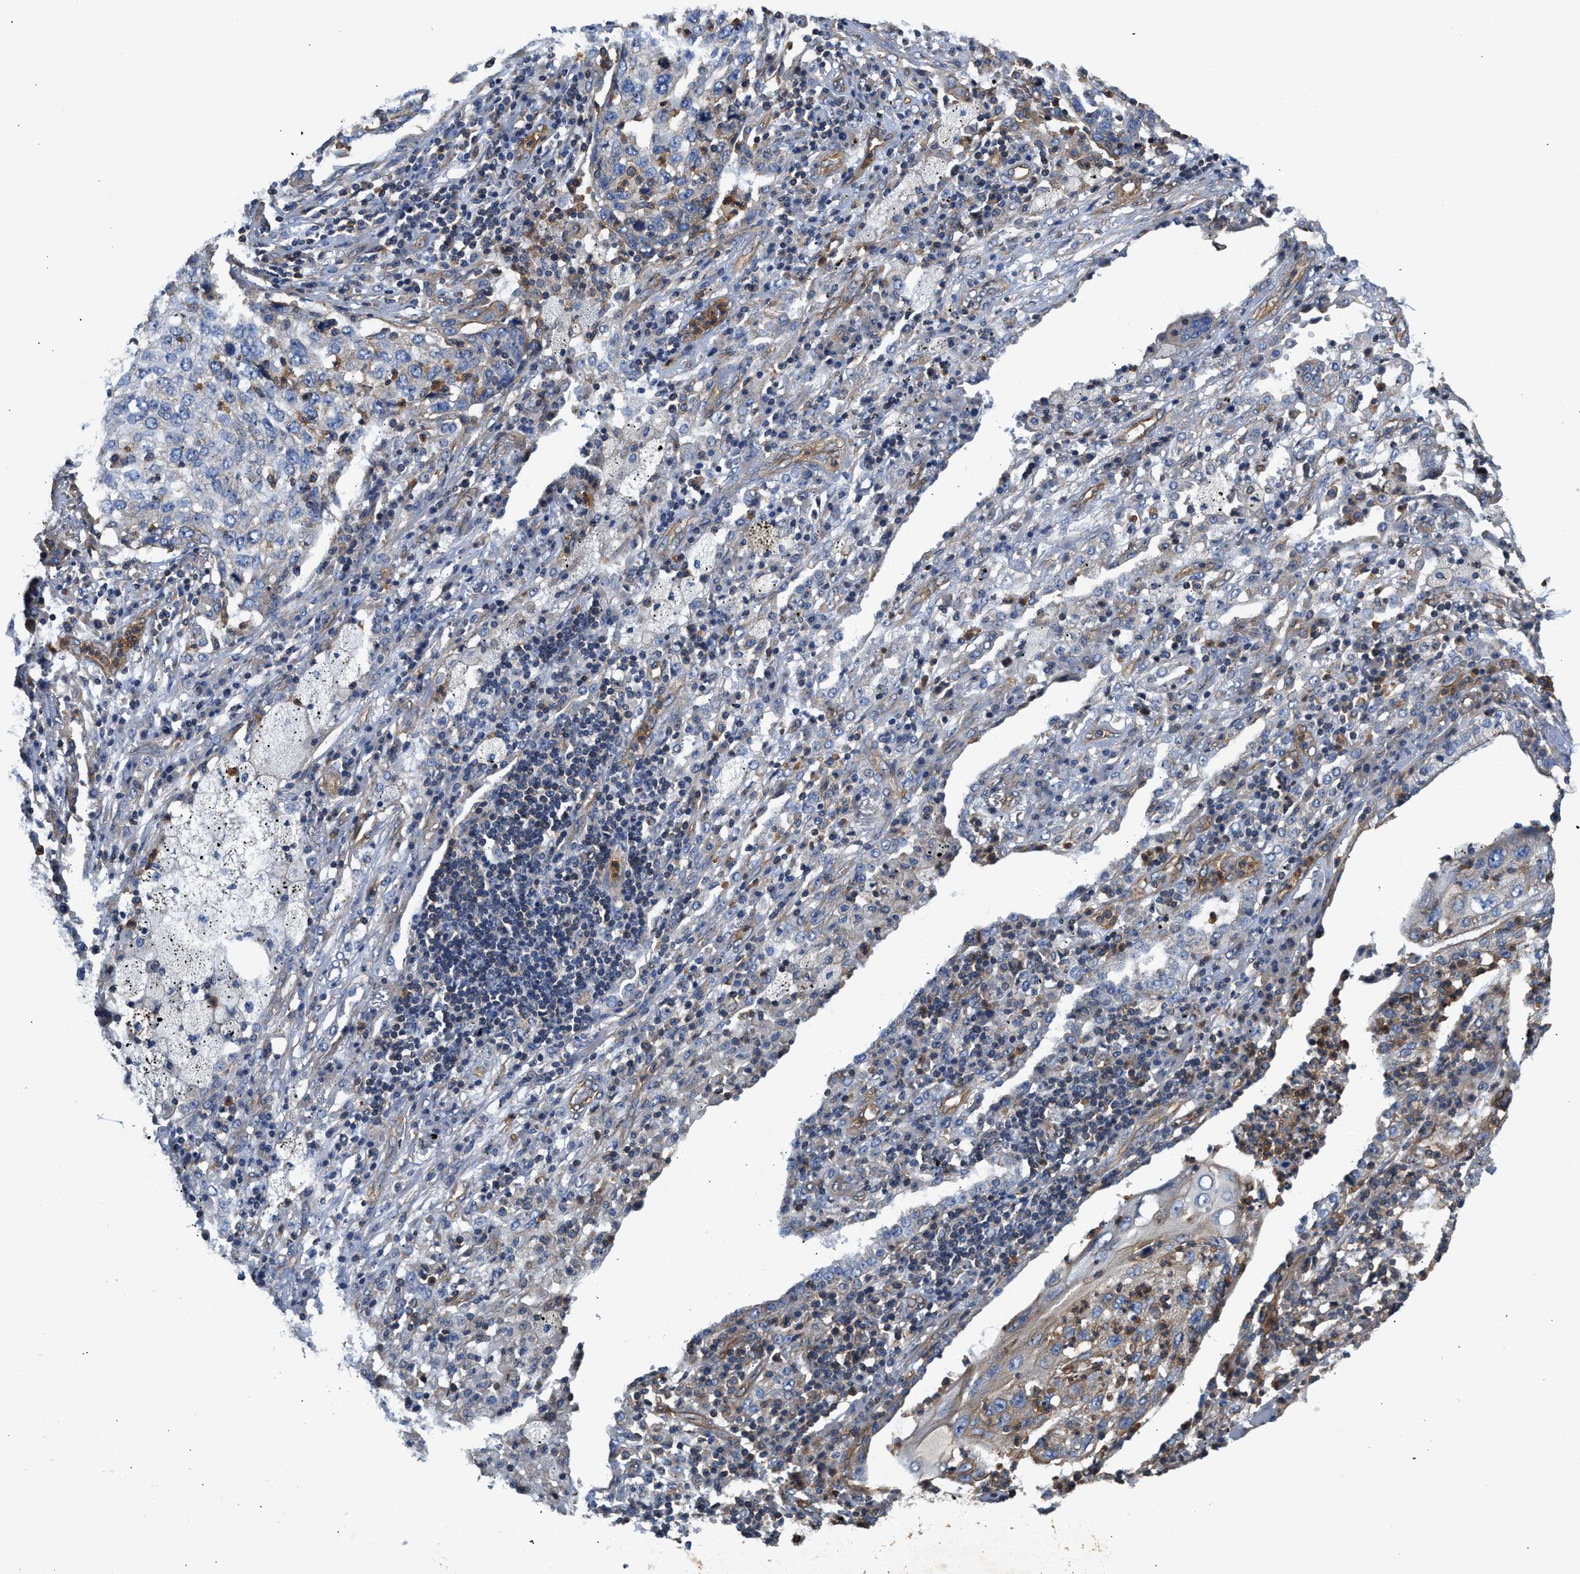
{"staining": {"intensity": "negative", "quantity": "none", "location": "none"}, "tissue": "lung cancer", "cell_type": "Tumor cells", "image_type": "cancer", "snomed": [{"axis": "morphology", "description": "Squamous cell carcinoma, NOS"}, {"axis": "topography", "description": "Lung"}], "caption": "Human squamous cell carcinoma (lung) stained for a protein using IHC shows no positivity in tumor cells.", "gene": "SAMD9L", "patient": {"sex": "female", "age": 63}}